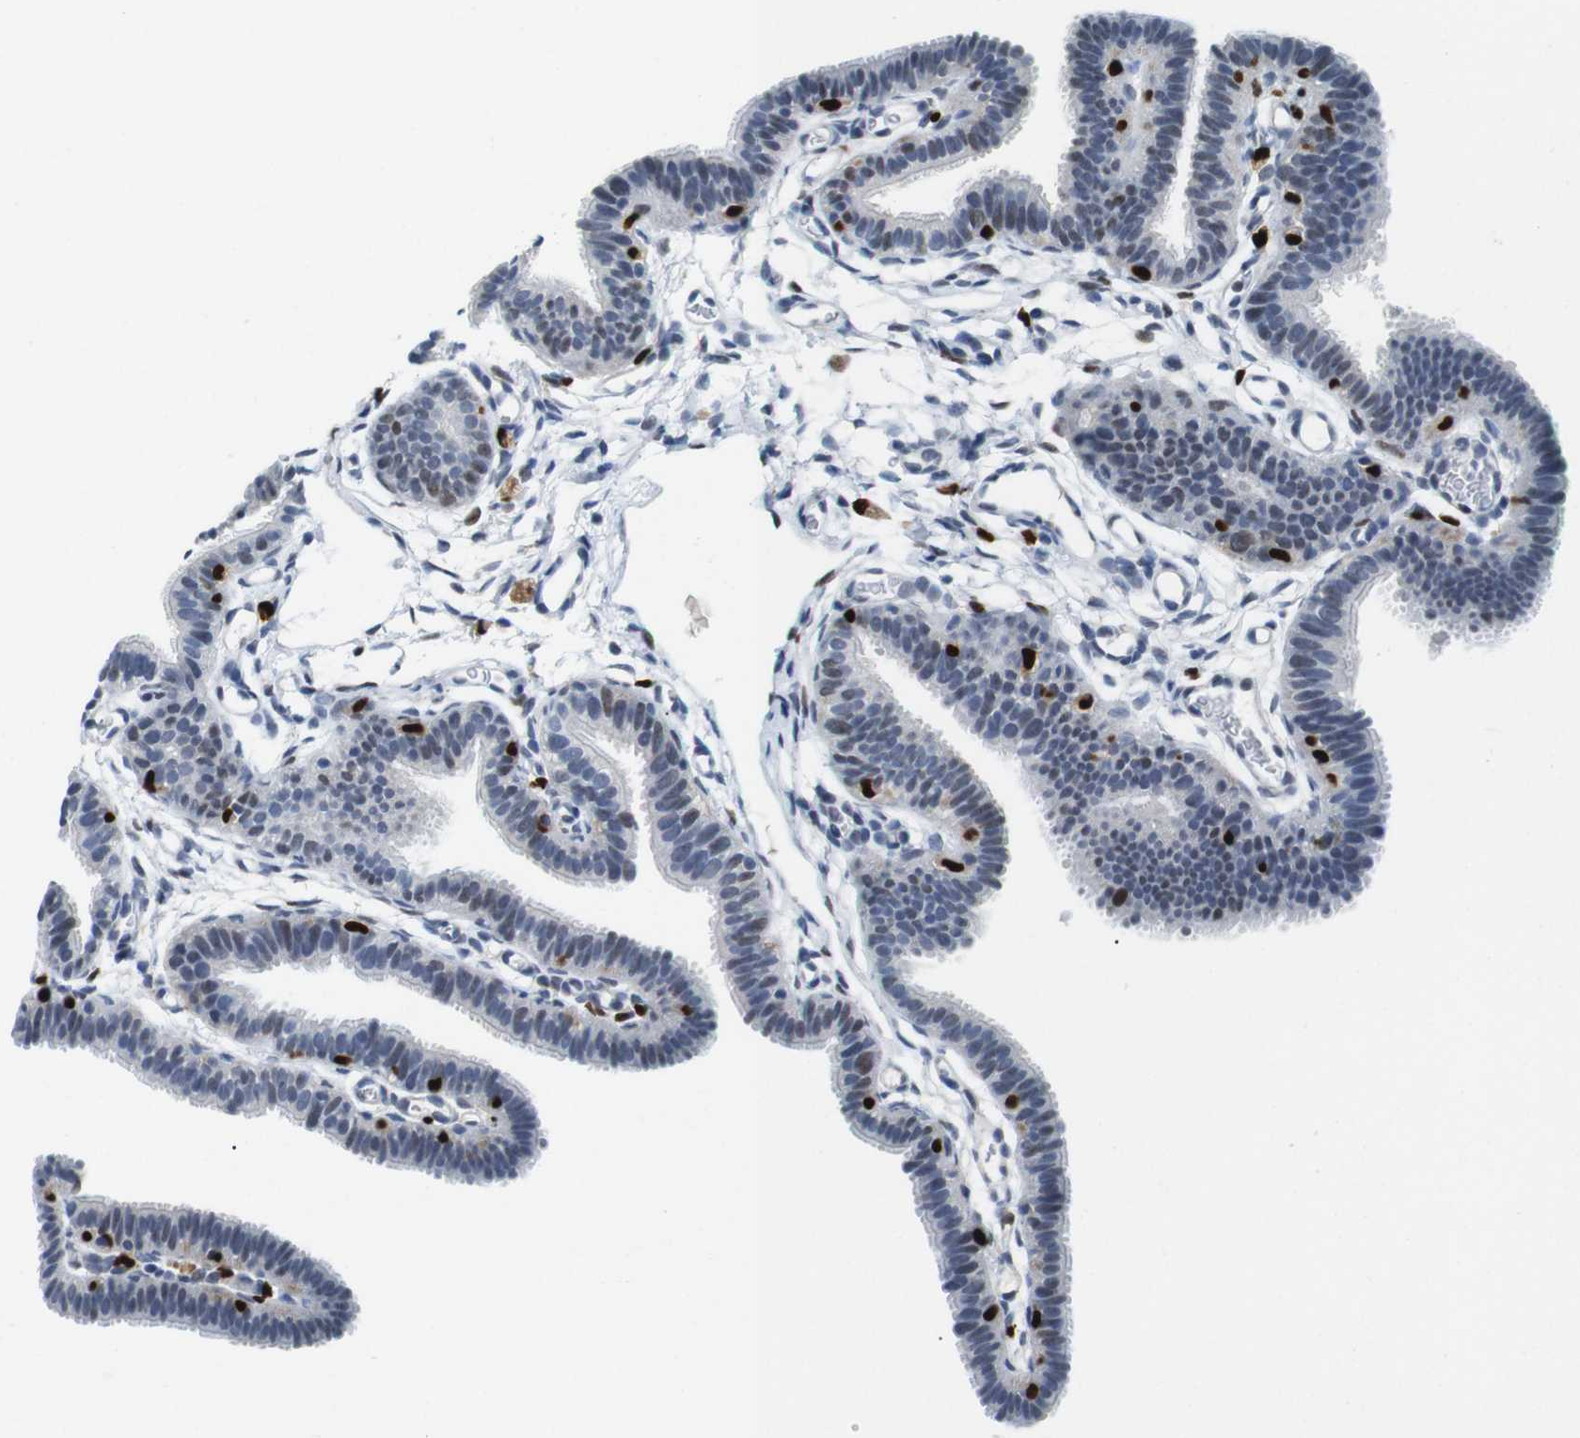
{"staining": {"intensity": "negative", "quantity": "none", "location": "none"}, "tissue": "fallopian tube", "cell_type": "Glandular cells", "image_type": "normal", "snomed": [{"axis": "morphology", "description": "Normal tissue, NOS"}, {"axis": "topography", "description": "Fallopian tube"}, {"axis": "topography", "description": "Placenta"}], "caption": "The IHC image has no significant positivity in glandular cells of fallopian tube. (Brightfield microscopy of DAB immunohistochemistry (IHC) at high magnification).", "gene": "IRF8", "patient": {"sex": "female", "age": 34}}